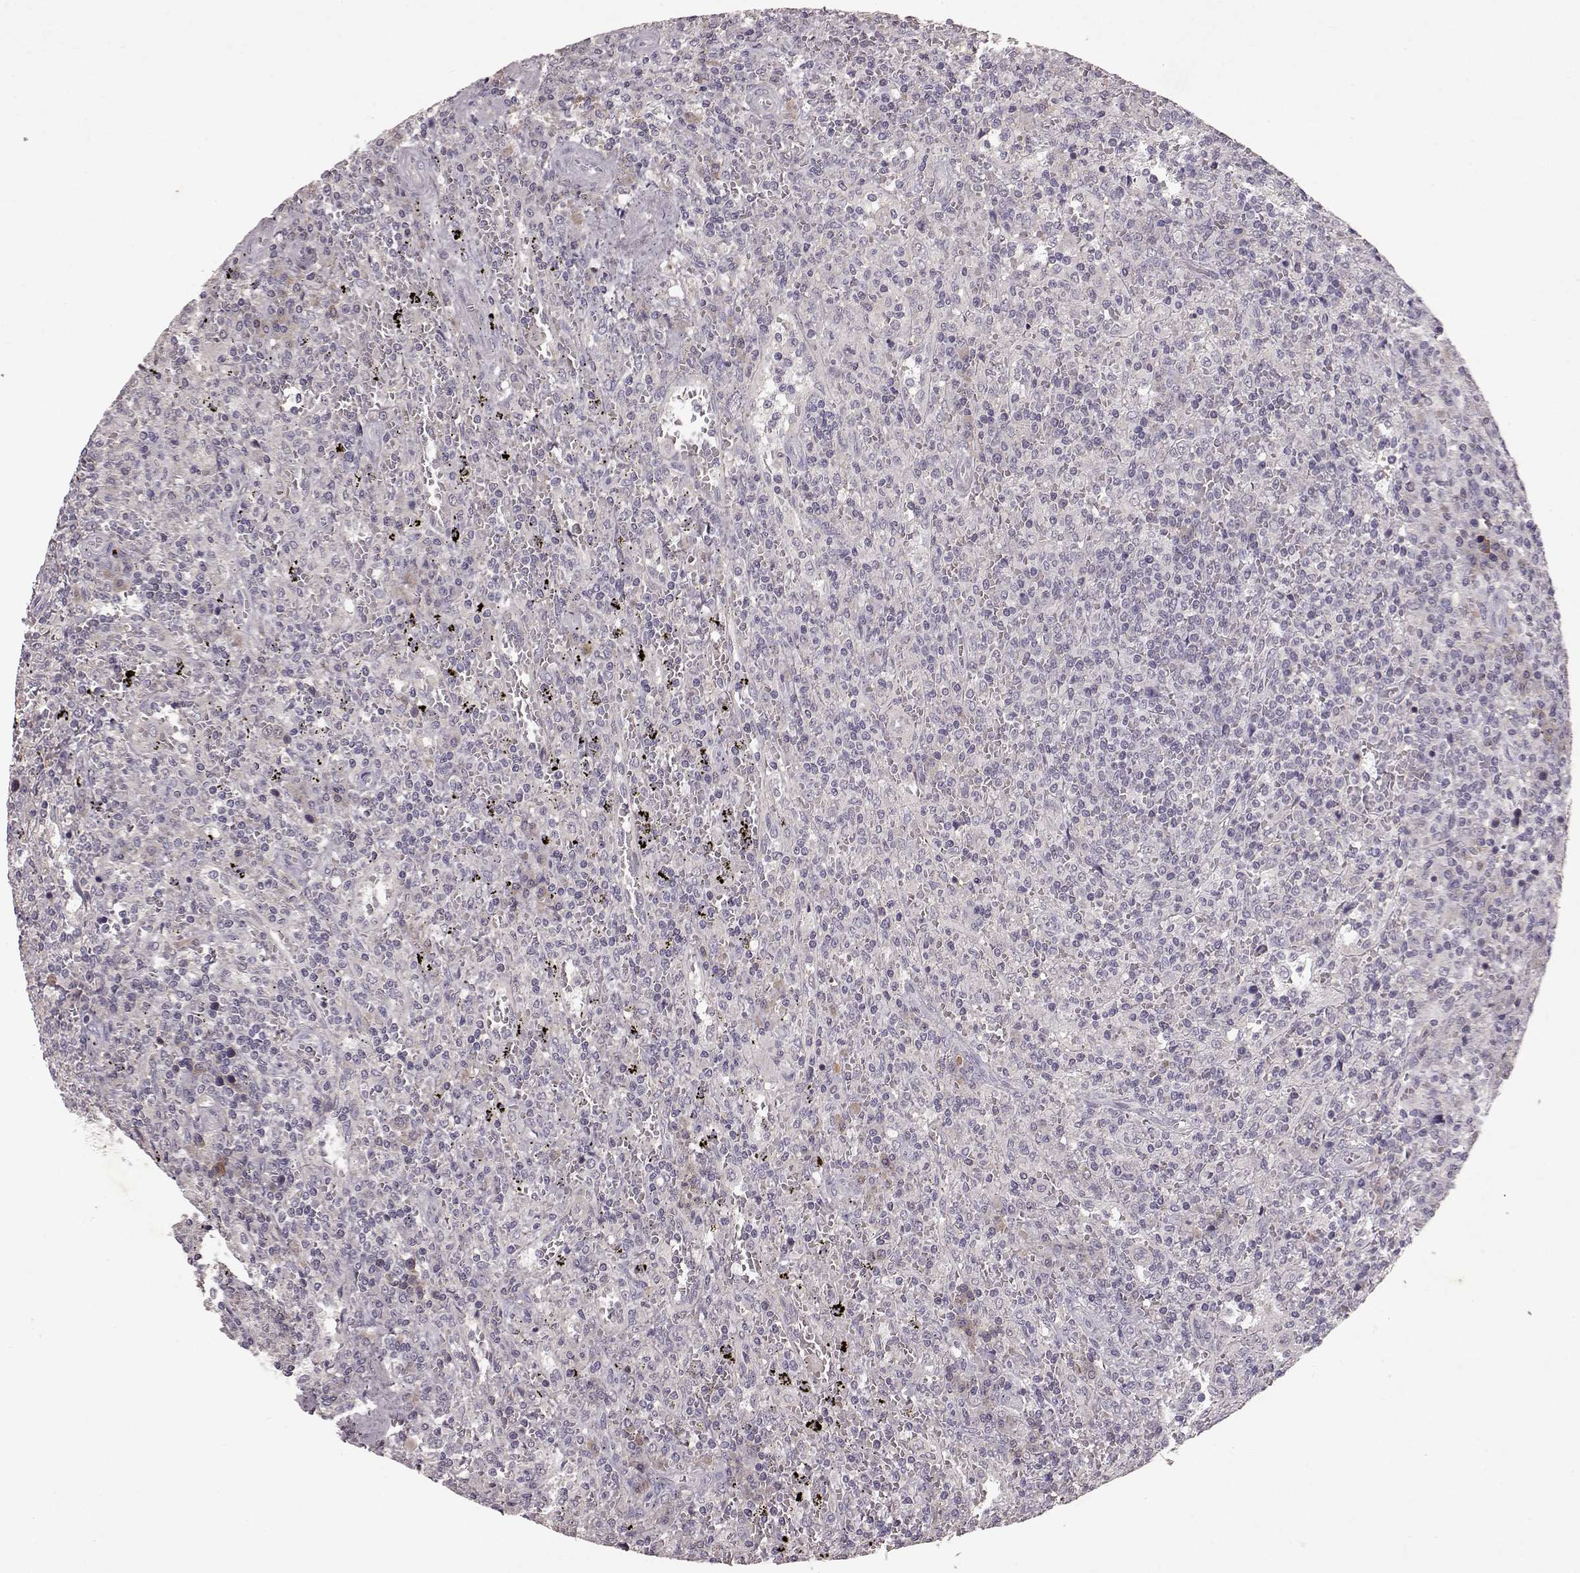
{"staining": {"intensity": "weak", "quantity": "<25%", "location": "cytoplasmic/membranous"}, "tissue": "lymphoma", "cell_type": "Tumor cells", "image_type": "cancer", "snomed": [{"axis": "morphology", "description": "Malignant lymphoma, non-Hodgkin's type, Low grade"}, {"axis": "topography", "description": "Spleen"}], "caption": "Immunohistochemical staining of human lymphoma exhibits no significant positivity in tumor cells. (DAB (3,3'-diaminobenzidine) IHC, high magnification).", "gene": "FRRS1L", "patient": {"sex": "male", "age": 62}}